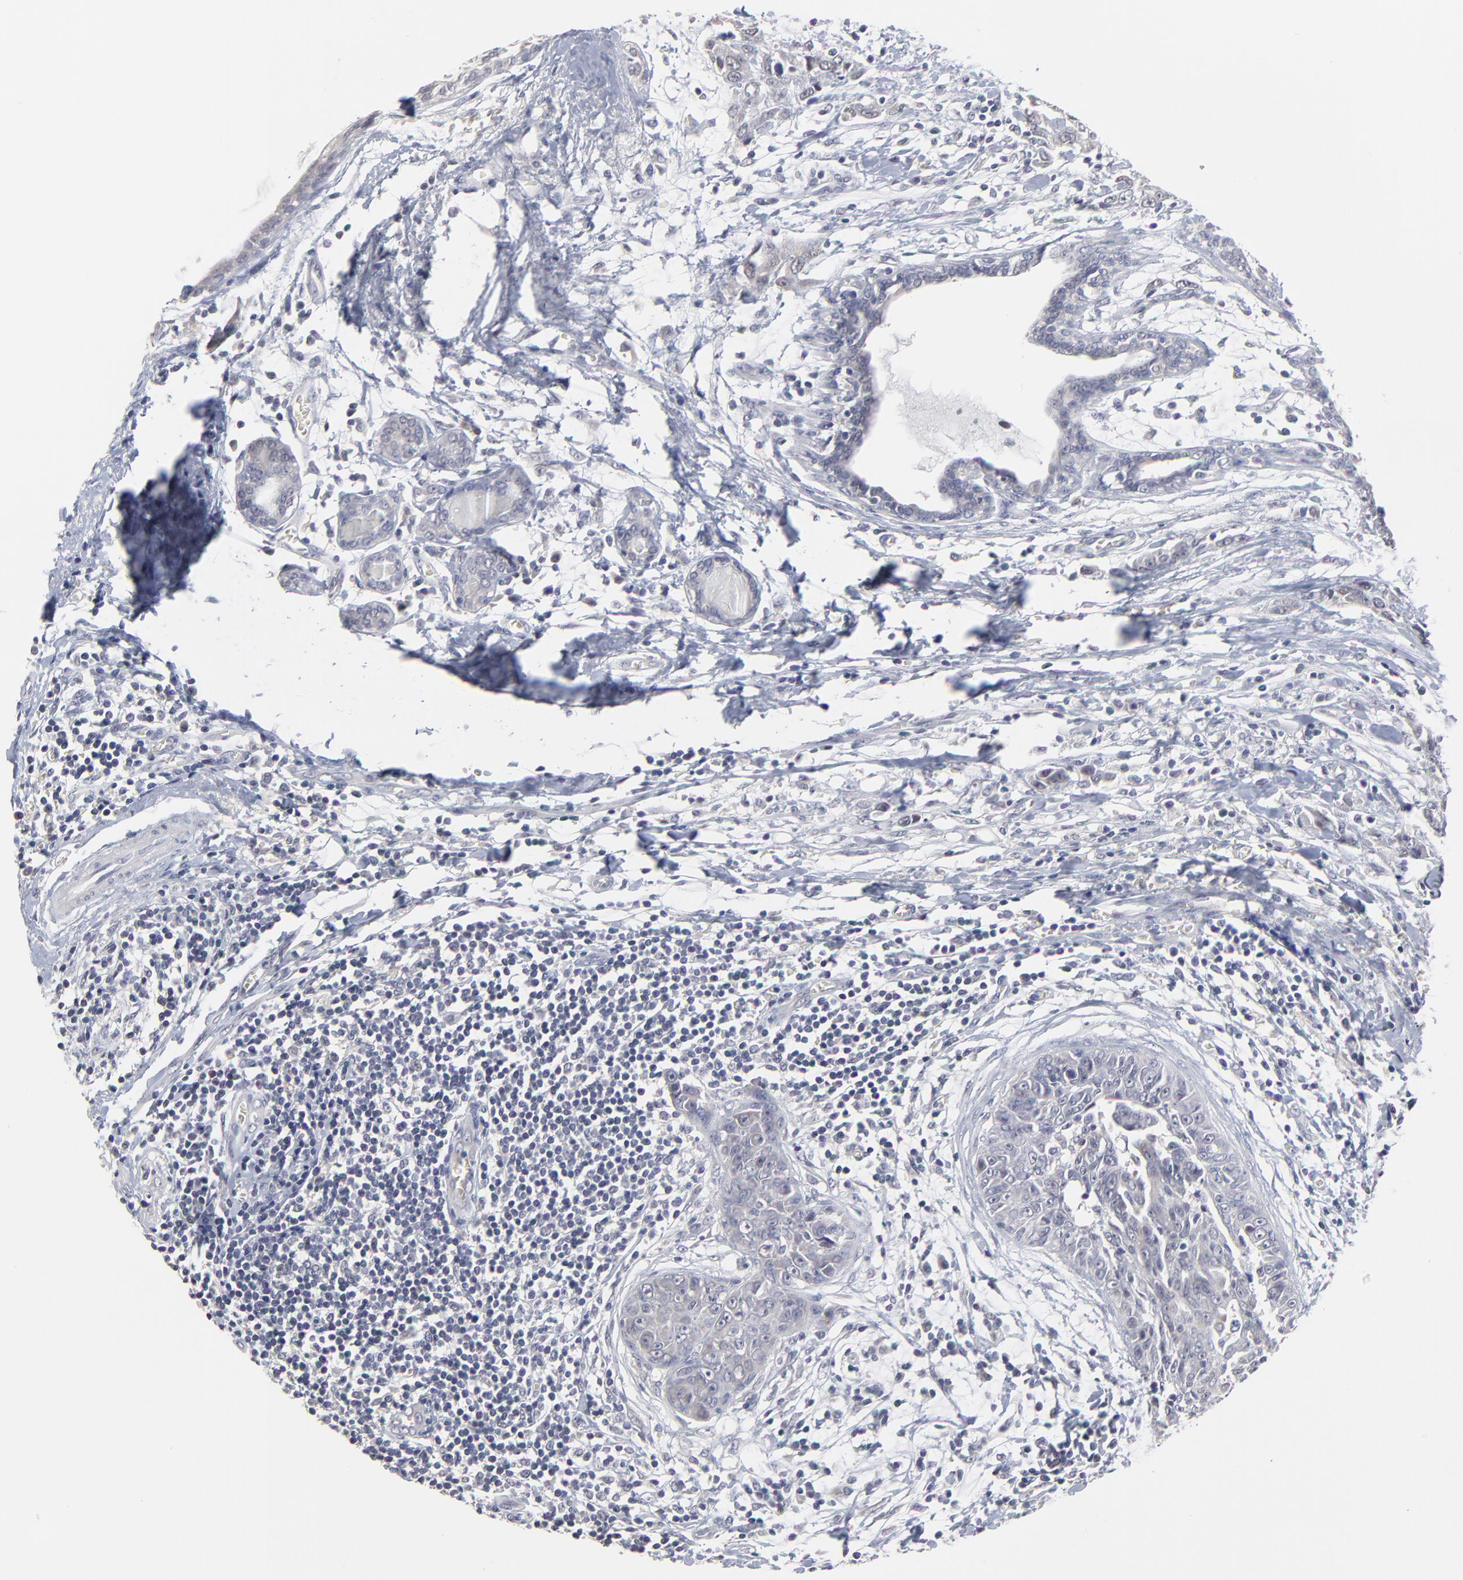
{"staining": {"intensity": "negative", "quantity": "none", "location": "none"}, "tissue": "breast cancer", "cell_type": "Tumor cells", "image_type": "cancer", "snomed": [{"axis": "morphology", "description": "Duct carcinoma"}, {"axis": "topography", "description": "Breast"}], "caption": "Photomicrograph shows no significant protein expression in tumor cells of breast cancer.", "gene": "MAGEA10", "patient": {"sex": "female", "age": 50}}